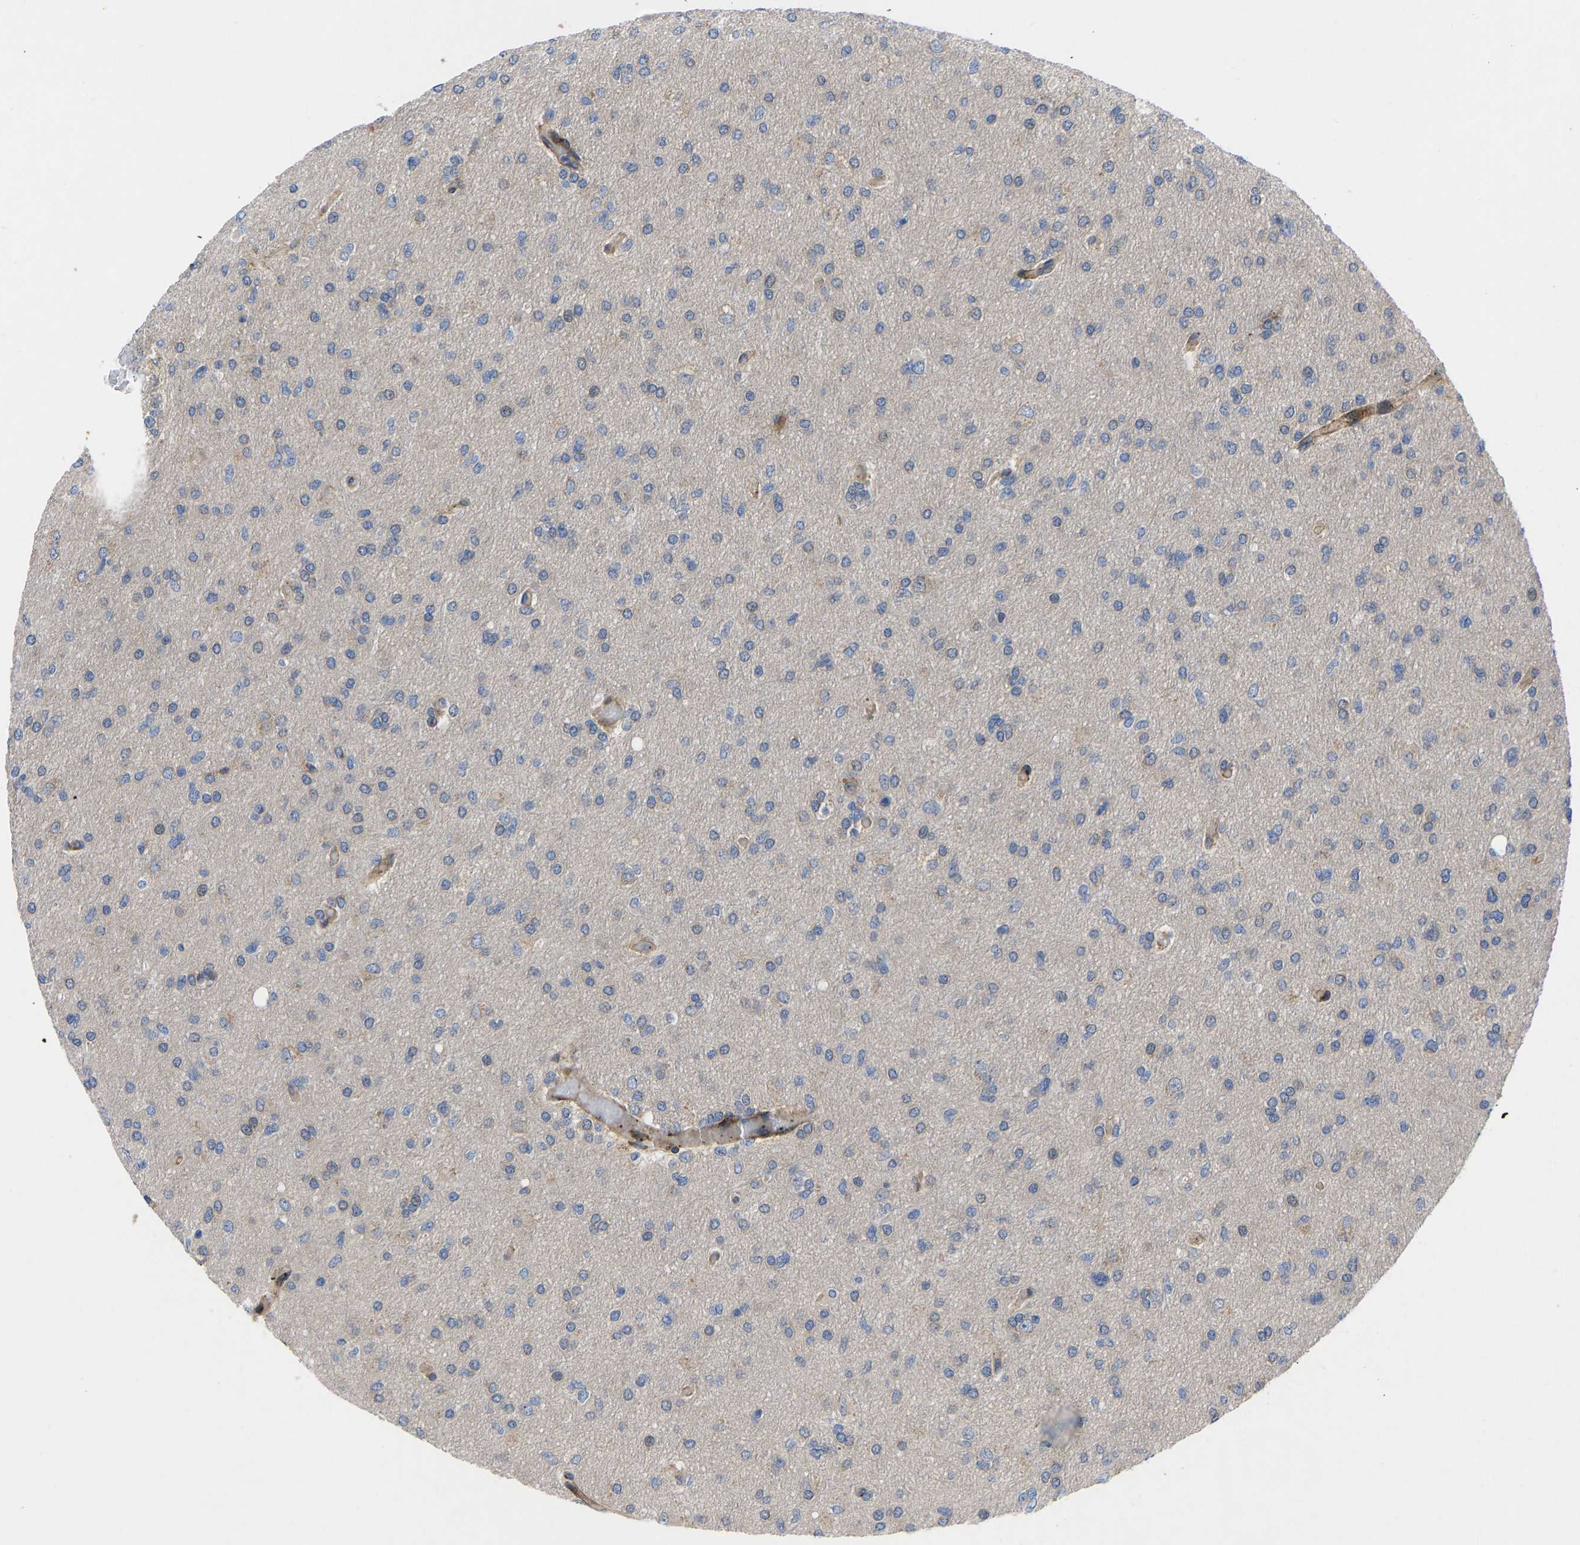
{"staining": {"intensity": "negative", "quantity": "none", "location": "none"}, "tissue": "glioma", "cell_type": "Tumor cells", "image_type": "cancer", "snomed": [{"axis": "morphology", "description": "Glioma, malignant, High grade"}, {"axis": "topography", "description": "Cerebral cortex"}], "caption": "Immunohistochemical staining of human glioma shows no significant expression in tumor cells.", "gene": "TMEM38B", "patient": {"sex": "female", "age": 36}}